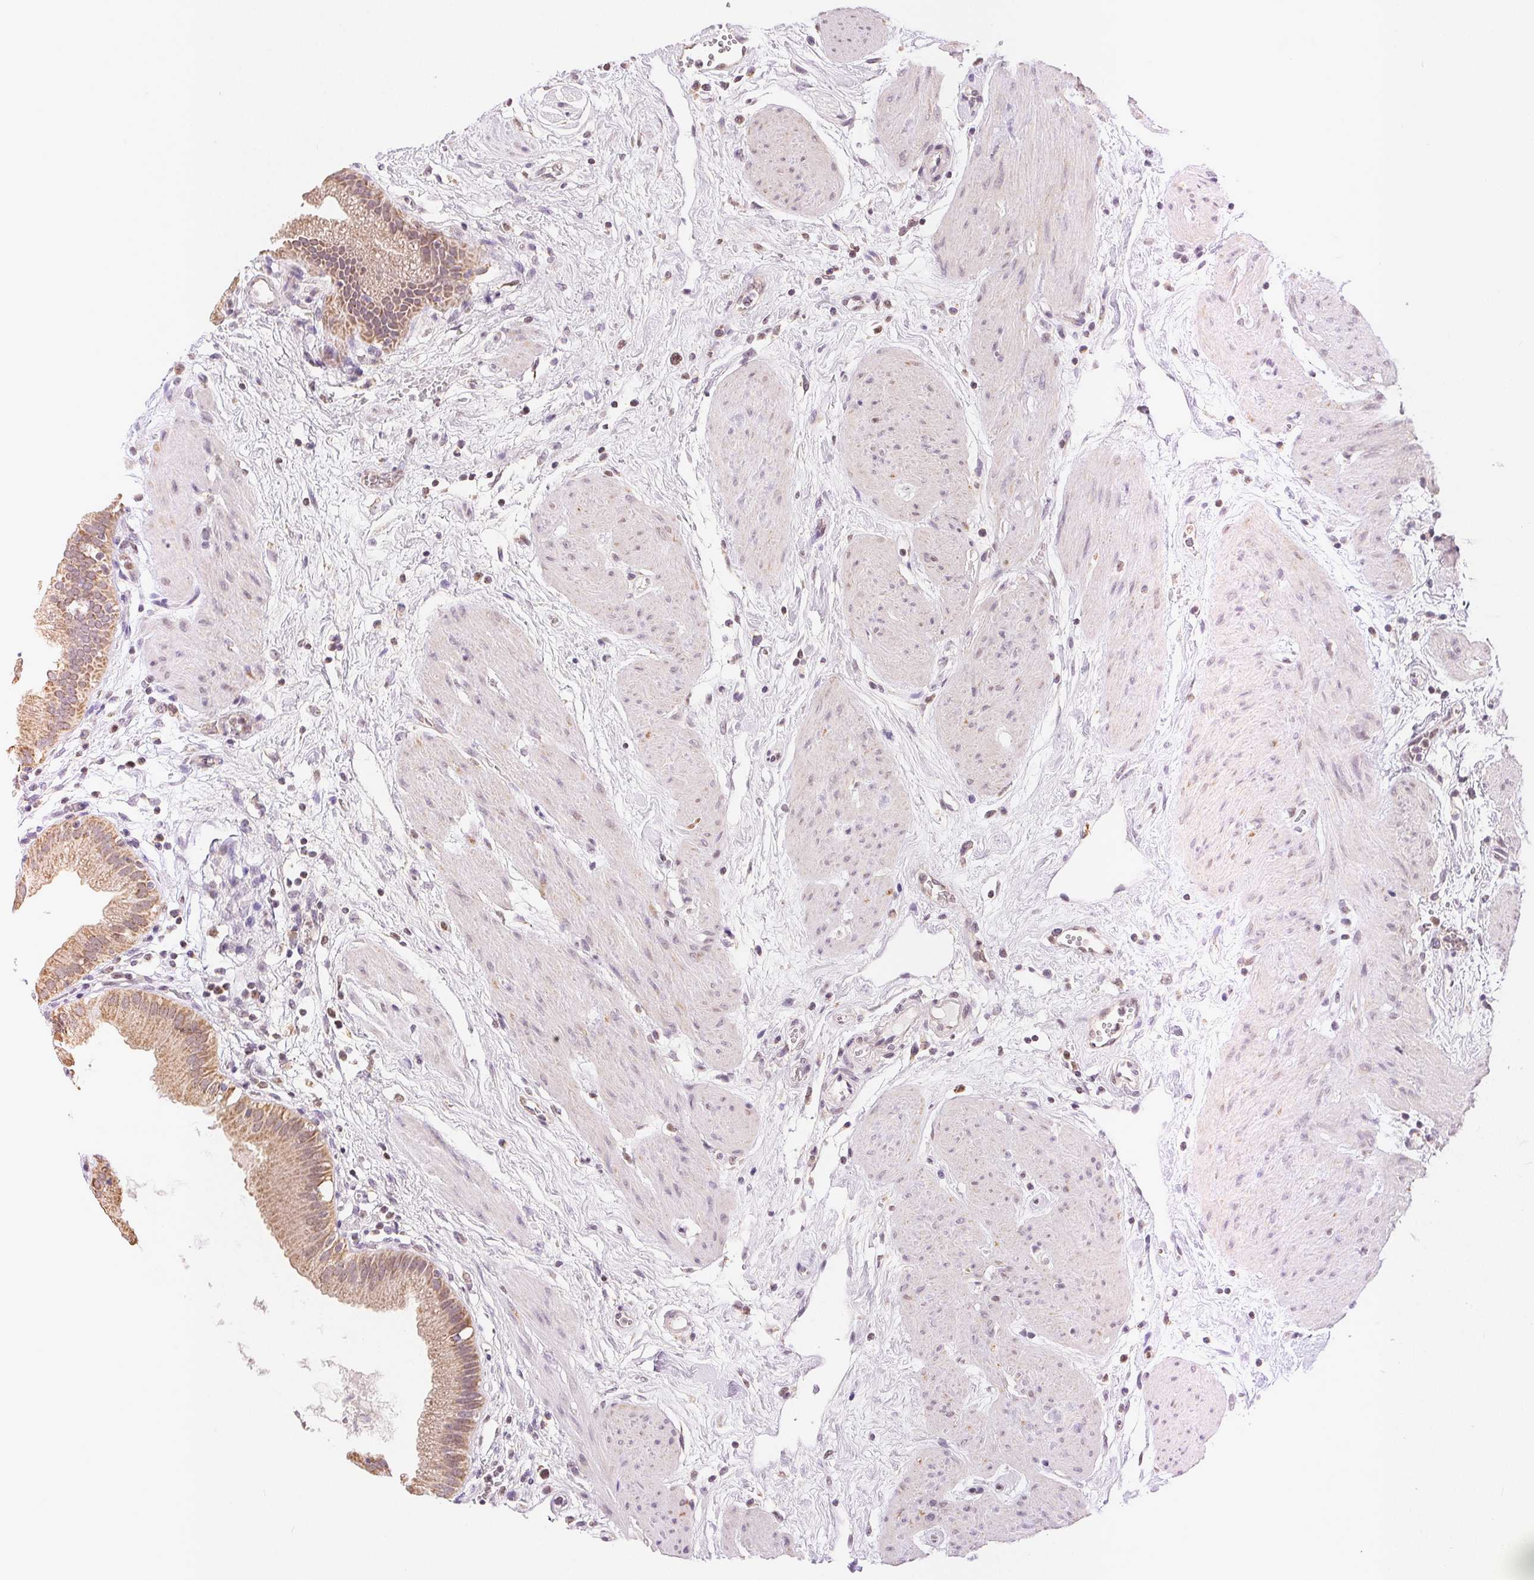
{"staining": {"intensity": "moderate", "quantity": "25%-75%", "location": "cytoplasmic/membranous"}, "tissue": "gallbladder", "cell_type": "Glandular cells", "image_type": "normal", "snomed": [{"axis": "morphology", "description": "Normal tissue, NOS"}, {"axis": "topography", "description": "Gallbladder"}], "caption": "Gallbladder stained with a brown dye shows moderate cytoplasmic/membranous positive expression in about 25%-75% of glandular cells.", "gene": "POU2F2", "patient": {"sex": "female", "age": 65}}